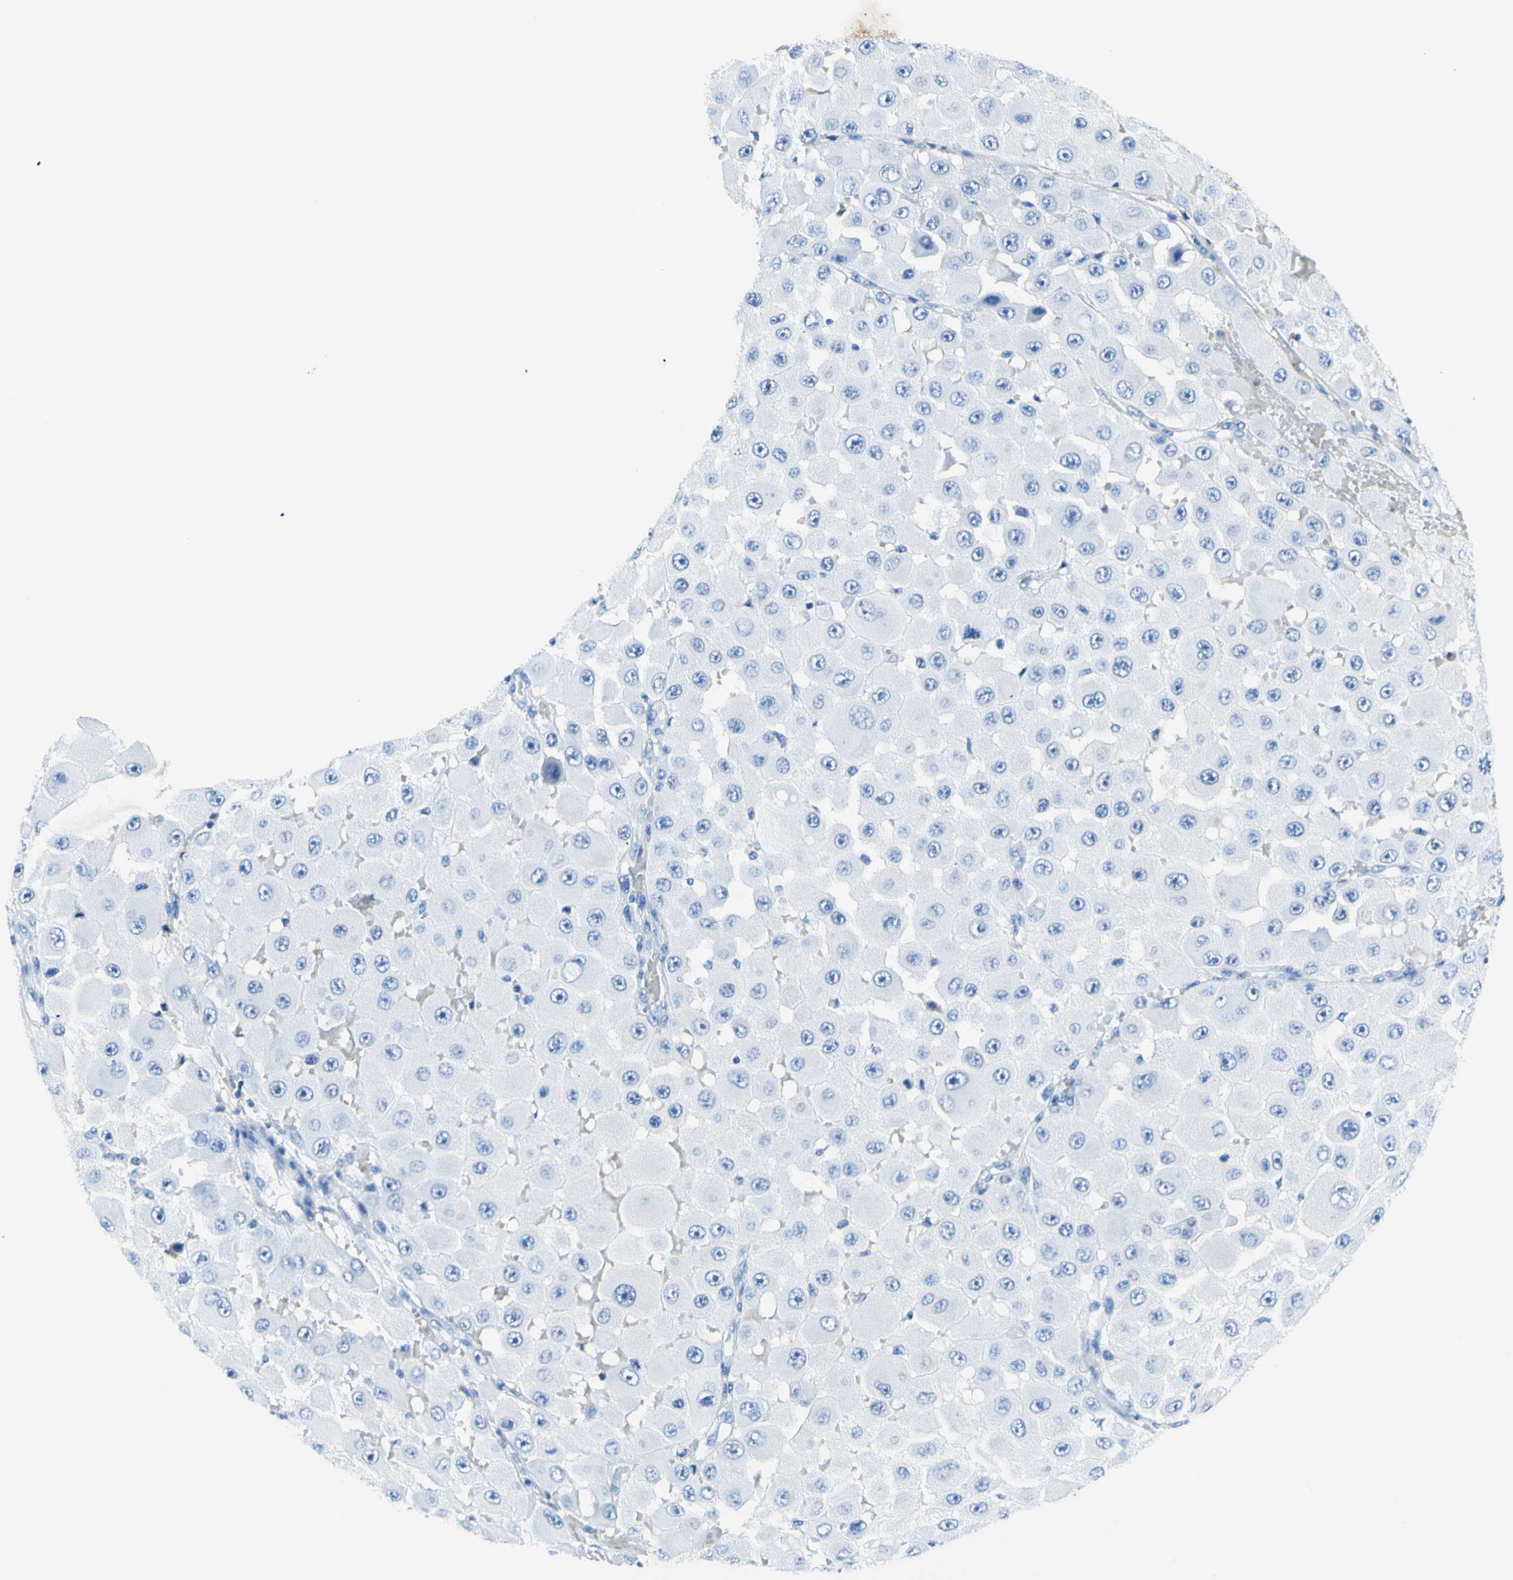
{"staining": {"intensity": "negative", "quantity": "none", "location": "none"}, "tissue": "melanoma", "cell_type": "Tumor cells", "image_type": "cancer", "snomed": [{"axis": "morphology", "description": "Malignant melanoma, NOS"}, {"axis": "topography", "description": "Skin"}], "caption": "IHC photomicrograph of neoplastic tissue: human malignant melanoma stained with DAB (3,3'-diaminobenzidine) shows no significant protein staining in tumor cells.", "gene": "MYH2", "patient": {"sex": "female", "age": 81}}